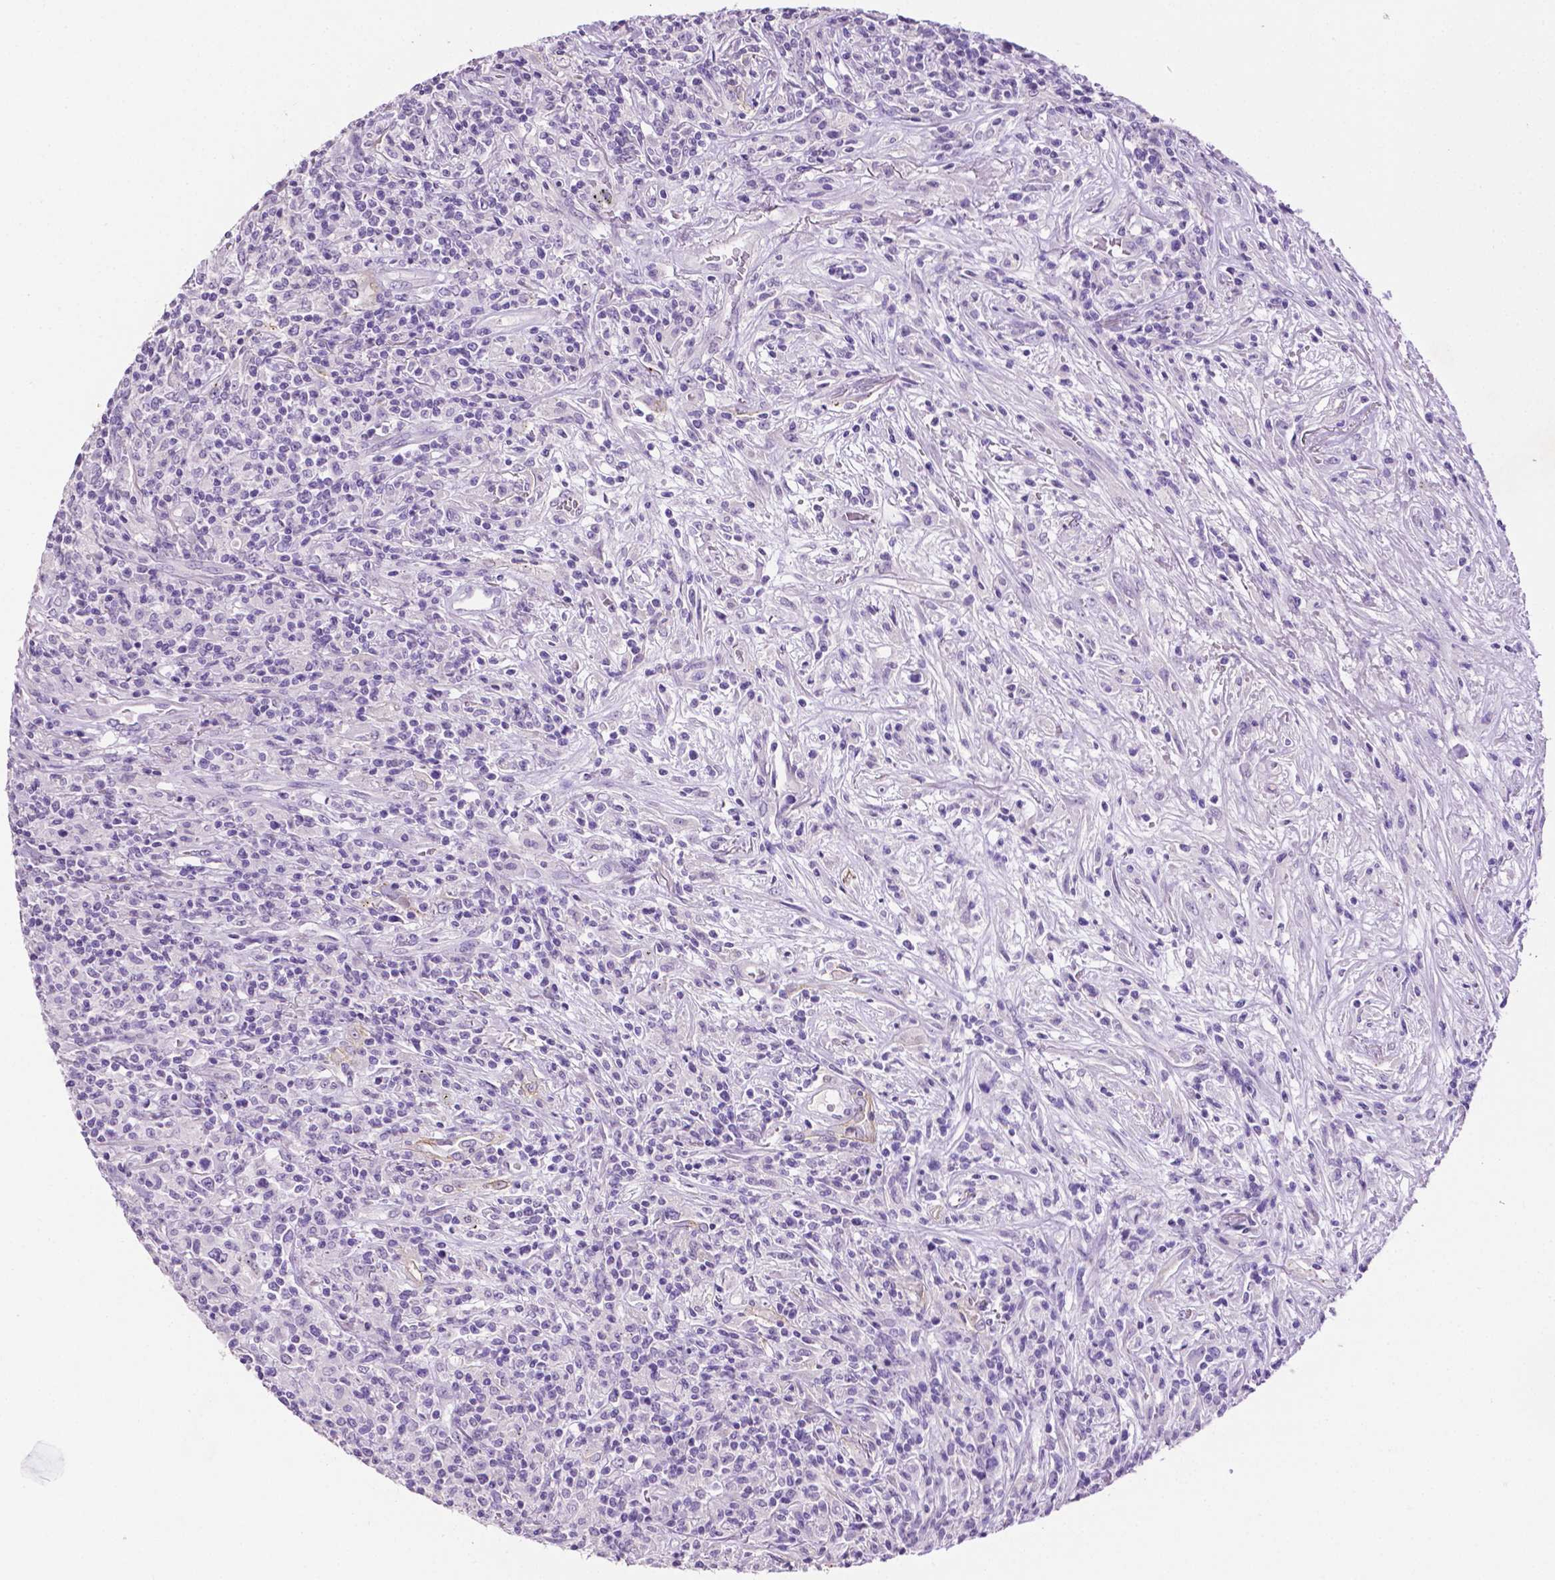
{"staining": {"intensity": "negative", "quantity": "none", "location": "none"}, "tissue": "lymphoma", "cell_type": "Tumor cells", "image_type": "cancer", "snomed": [{"axis": "morphology", "description": "Malignant lymphoma, non-Hodgkin's type, High grade"}, {"axis": "topography", "description": "Lung"}], "caption": "High-grade malignant lymphoma, non-Hodgkin's type was stained to show a protein in brown. There is no significant staining in tumor cells.", "gene": "TACSTD2", "patient": {"sex": "male", "age": 79}}